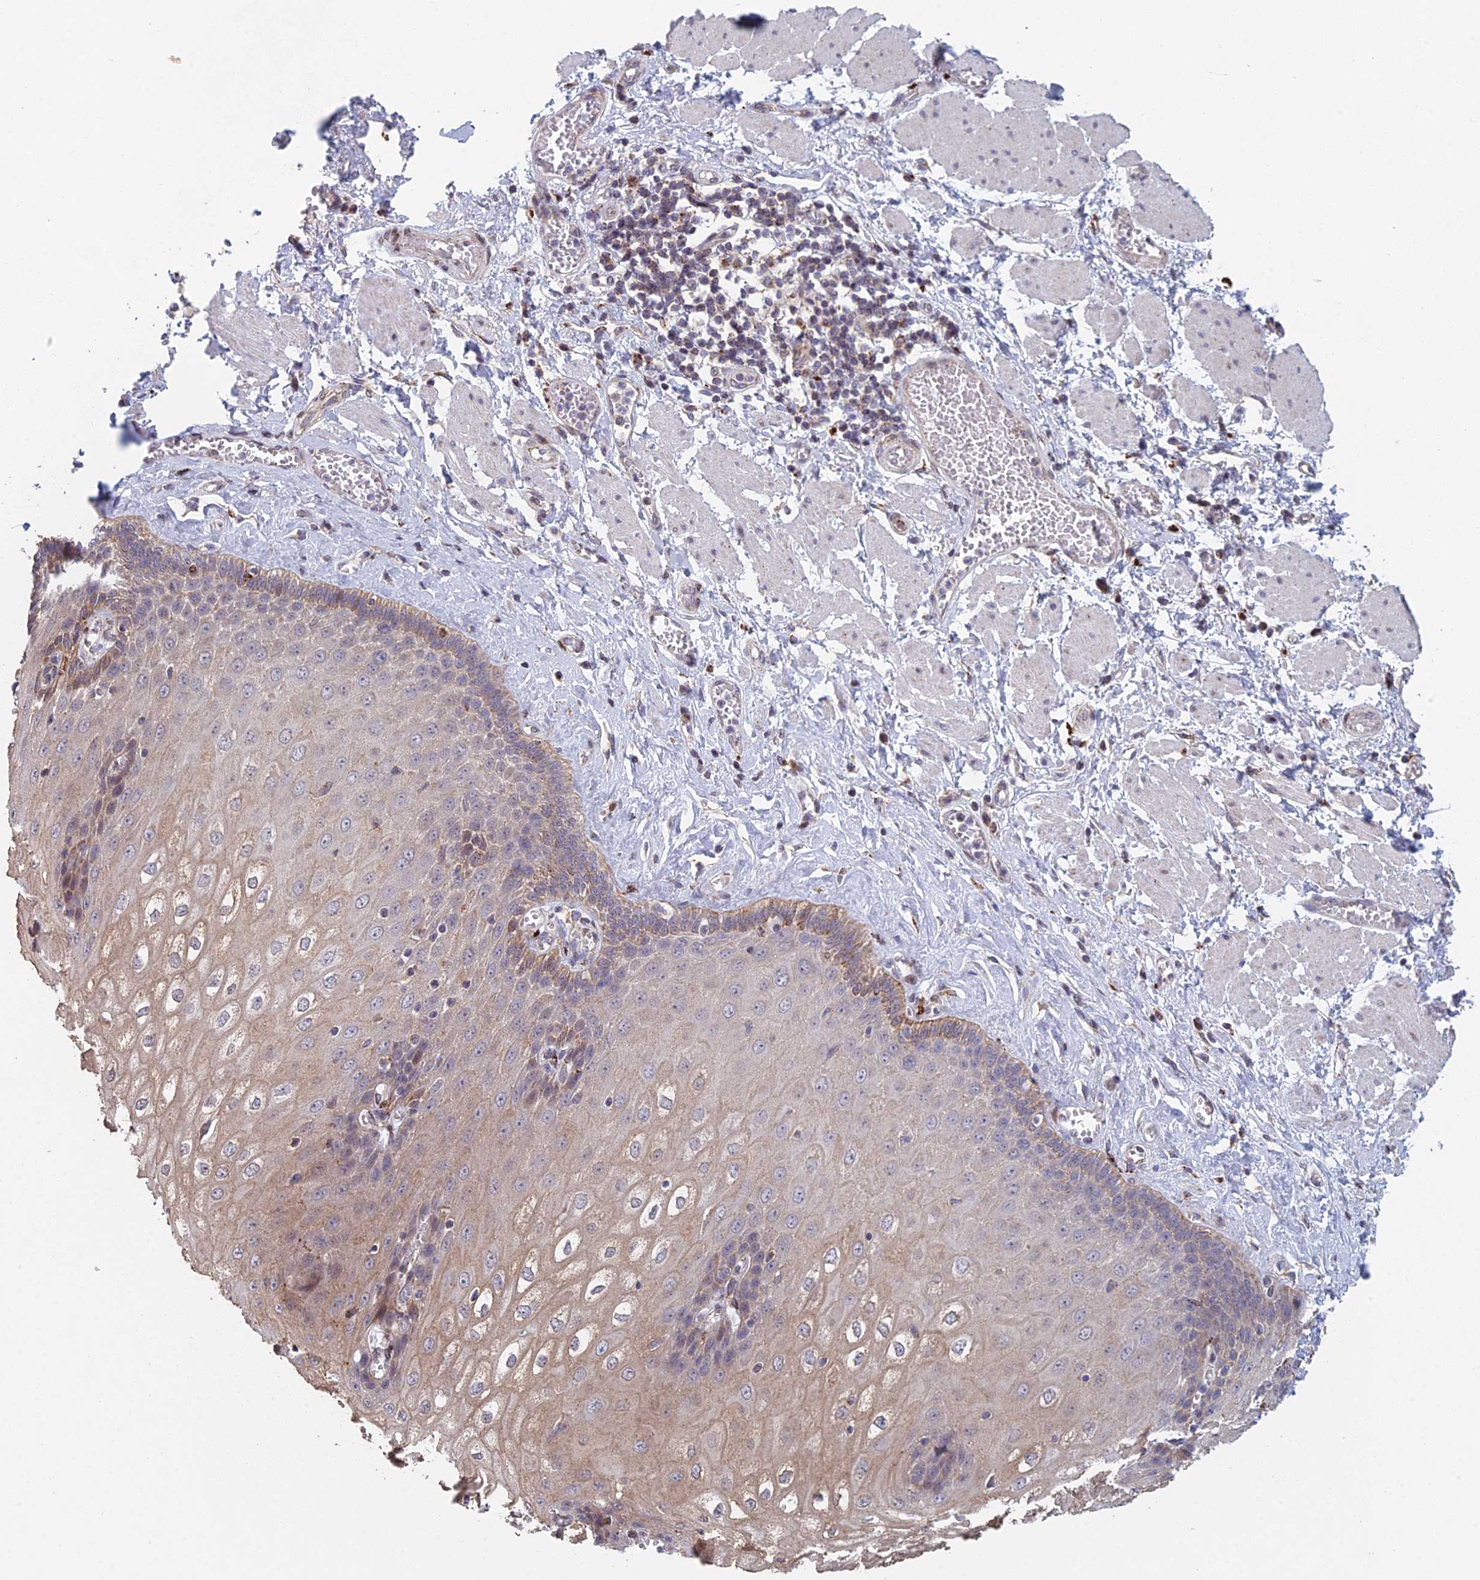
{"staining": {"intensity": "moderate", "quantity": ">75%", "location": "cytoplasmic/membranous"}, "tissue": "esophagus", "cell_type": "Squamous epithelial cells", "image_type": "normal", "snomed": [{"axis": "morphology", "description": "Normal tissue, NOS"}, {"axis": "topography", "description": "Esophagus"}], "caption": "Human esophagus stained for a protein (brown) demonstrates moderate cytoplasmic/membranous positive expression in approximately >75% of squamous epithelial cells.", "gene": "FOXS1", "patient": {"sex": "male", "age": 60}}